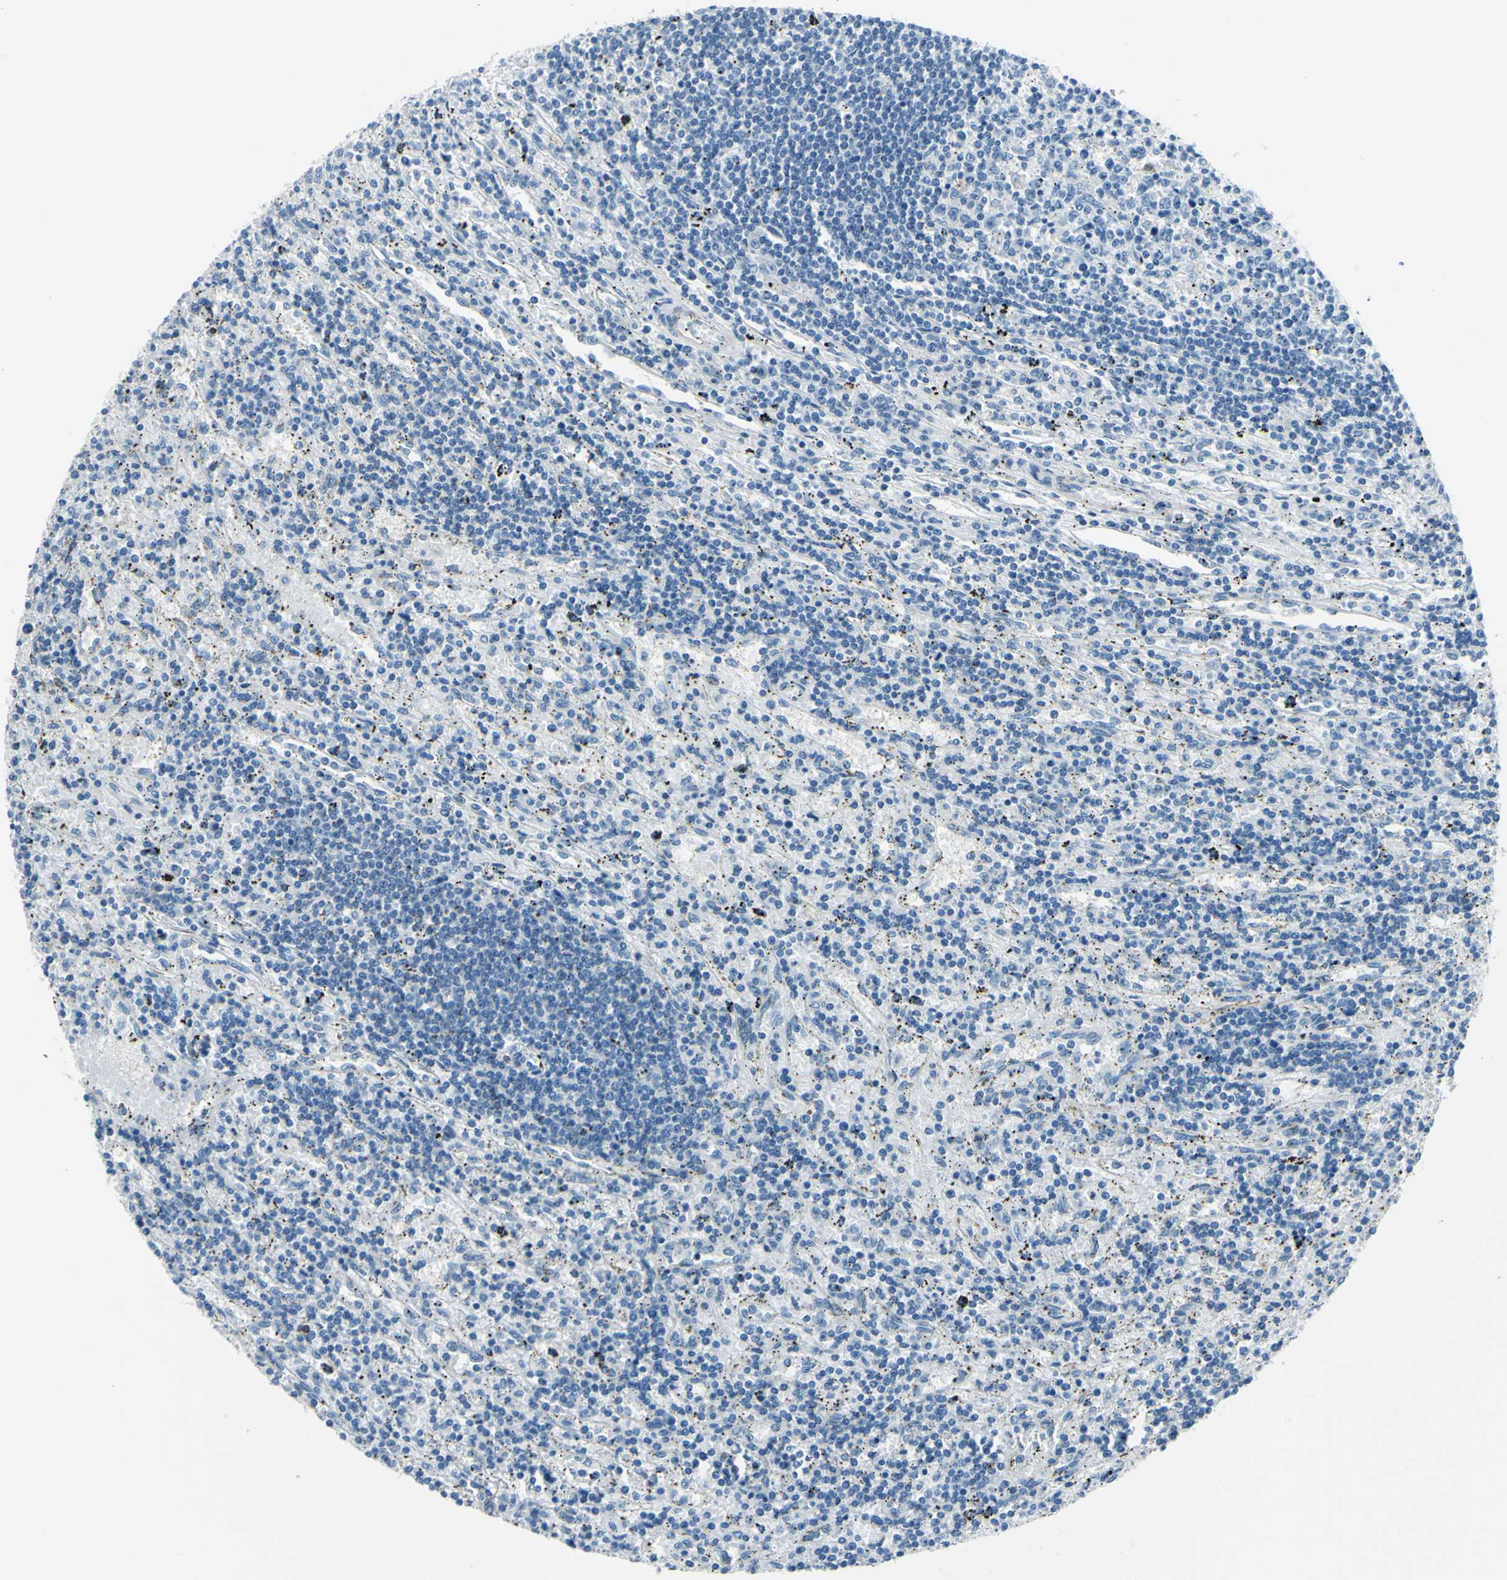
{"staining": {"intensity": "negative", "quantity": "none", "location": "none"}, "tissue": "lymphoma", "cell_type": "Tumor cells", "image_type": "cancer", "snomed": [{"axis": "morphology", "description": "Malignant lymphoma, non-Hodgkin's type, Low grade"}, {"axis": "topography", "description": "Spleen"}], "caption": "High magnification brightfield microscopy of lymphoma stained with DAB (brown) and counterstained with hematoxylin (blue): tumor cells show no significant staining.", "gene": "CDH15", "patient": {"sex": "male", "age": 76}}